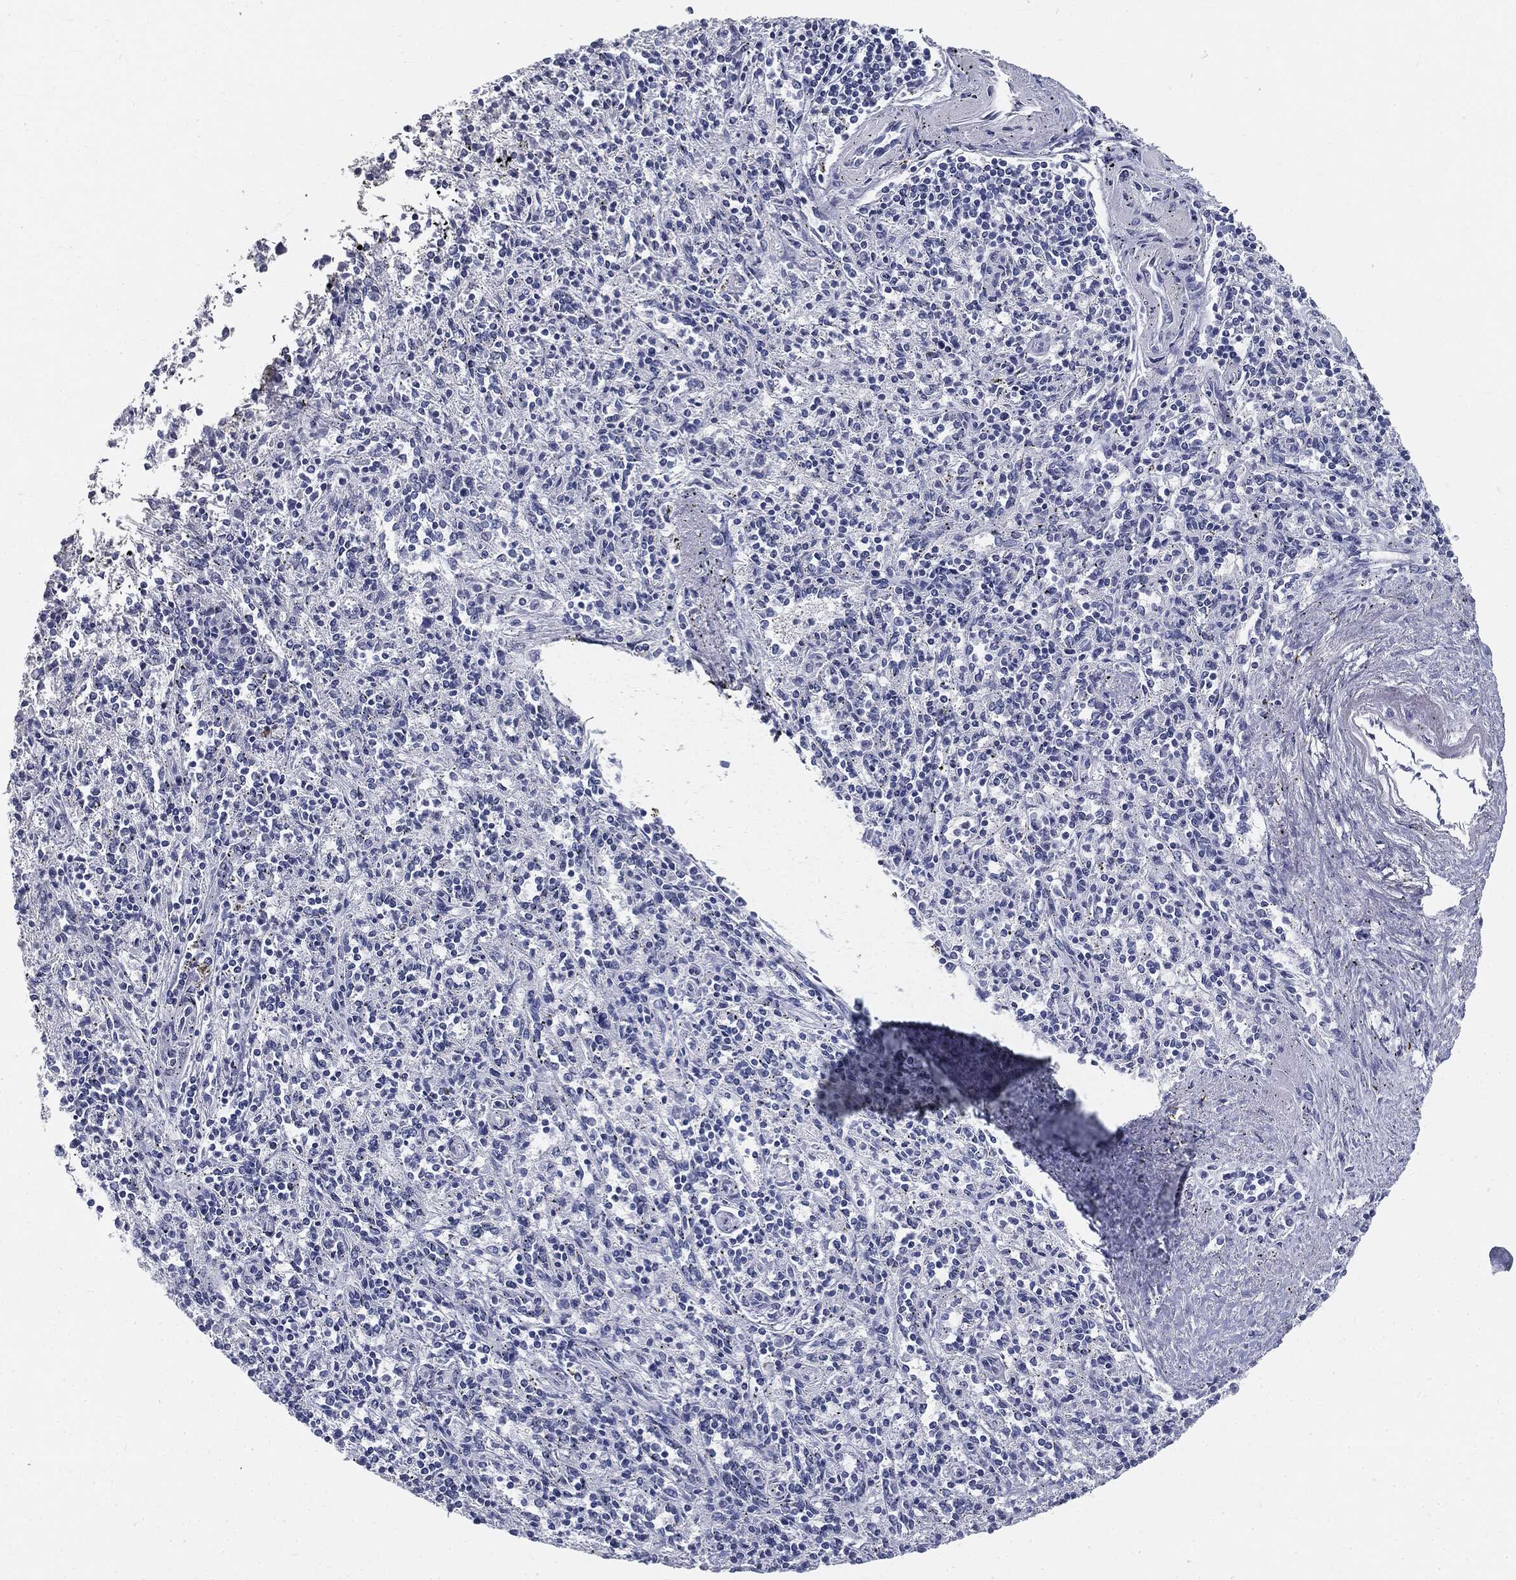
{"staining": {"intensity": "negative", "quantity": "none", "location": "none"}, "tissue": "spleen", "cell_type": "Cells in red pulp", "image_type": "normal", "snomed": [{"axis": "morphology", "description": "Normal tissue, NOS"}, {"axis": "topography", "description": "Spleen"}], "caption": "IHC of benign human spleen reveals no expression in cells in red pulp. The staining is performed using DAB (3,3'-diaminobenzidine) brown chromogen with nuclei counter-stained in using hematoxylin.", "gene": "CUZD1", "patient": {"sex": "male", "age": 69}}